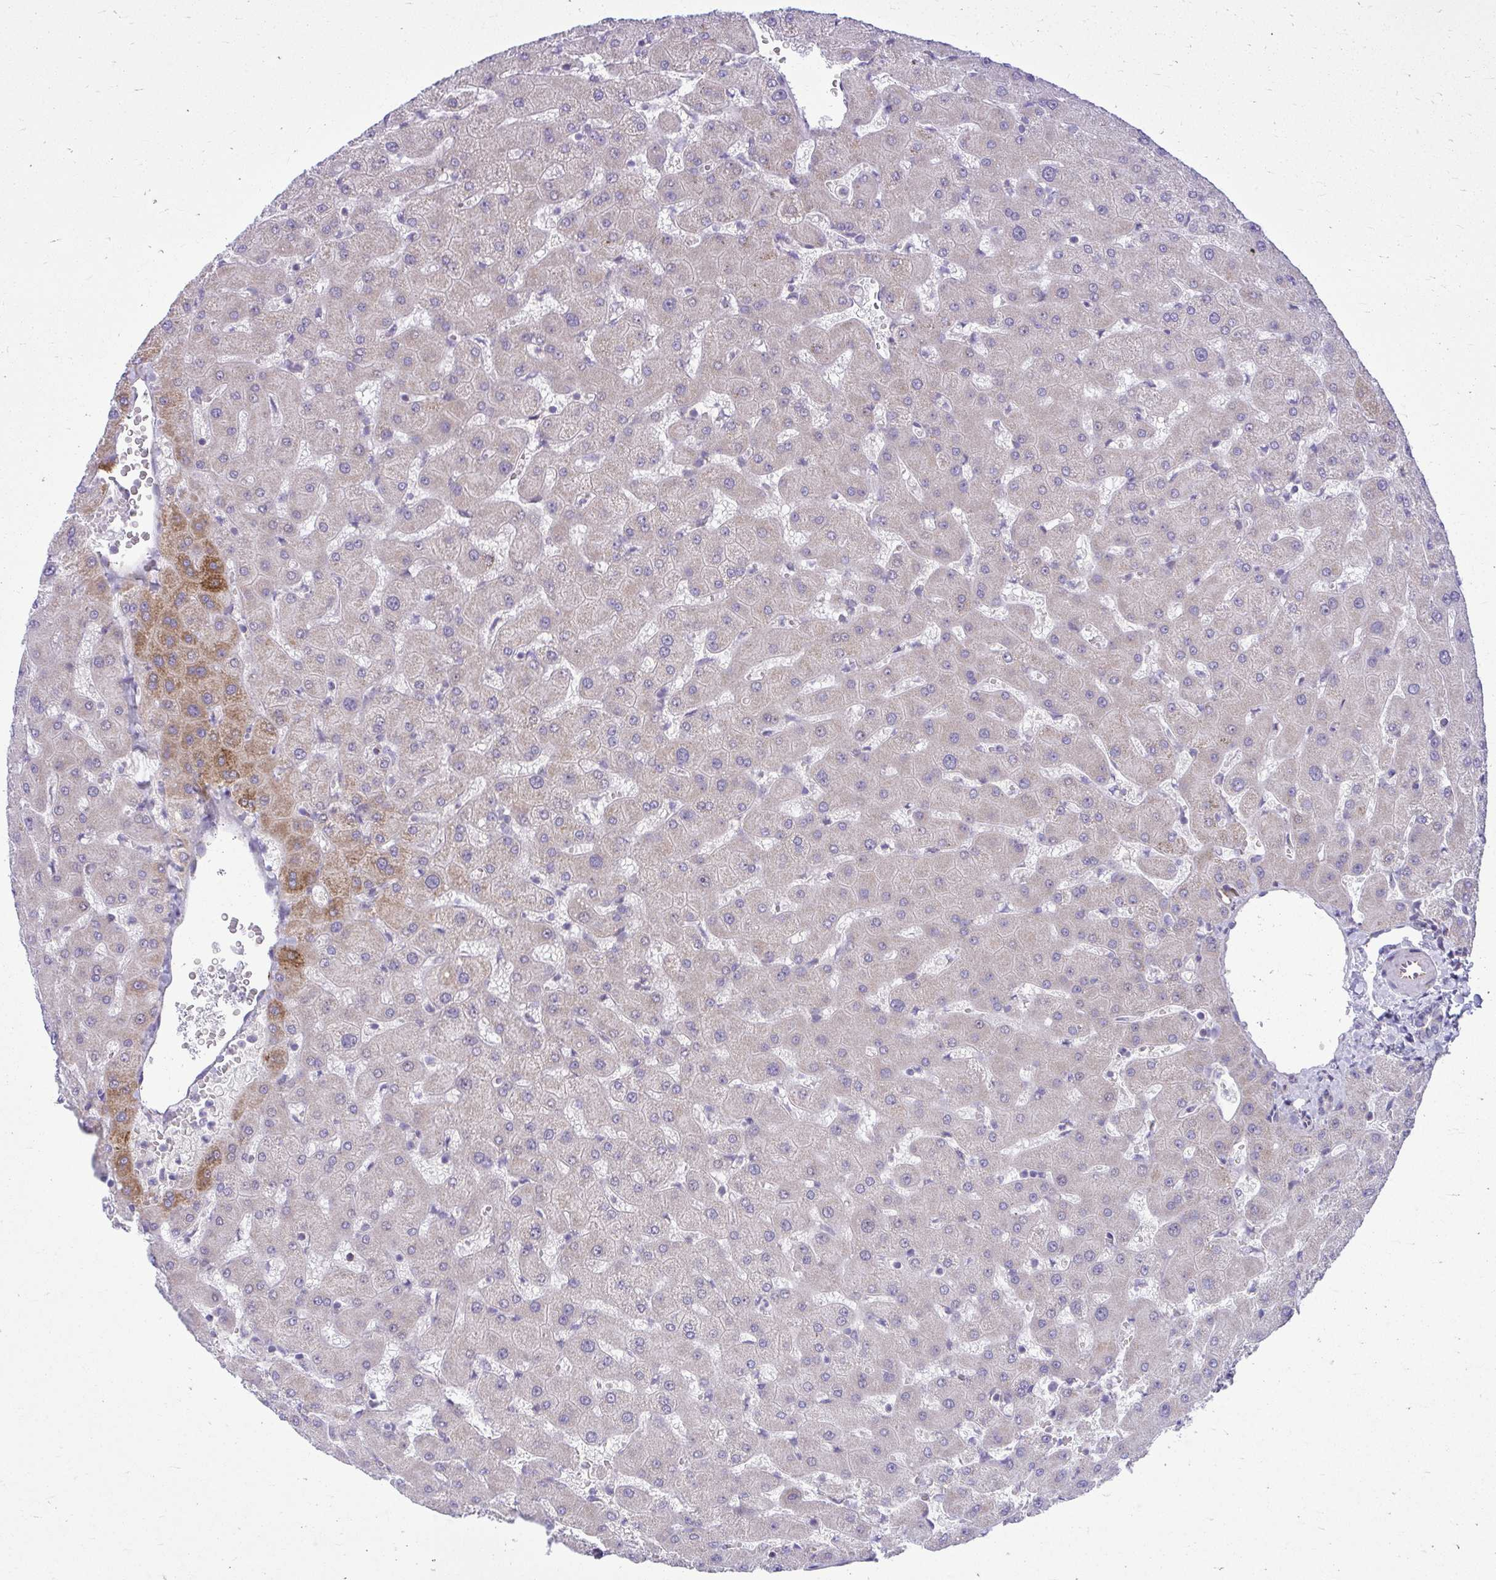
{"staining": {"intensity": "negative", "quantity": "none", "location": "none"}, "tissue": "liver", "cell_type": "Cholangiocytes", "image_type": "normal", "snomed": [{"axis": "morphology", "description": "Normal tissue, NOS"}, {"axis": "topography", "description": "Liver"}], "caption": "The IHC image has no significant positivity in cholangiocytes of liver.", "gene": "GPRIN3", "patient": {"sex": "female", "age": 63}}